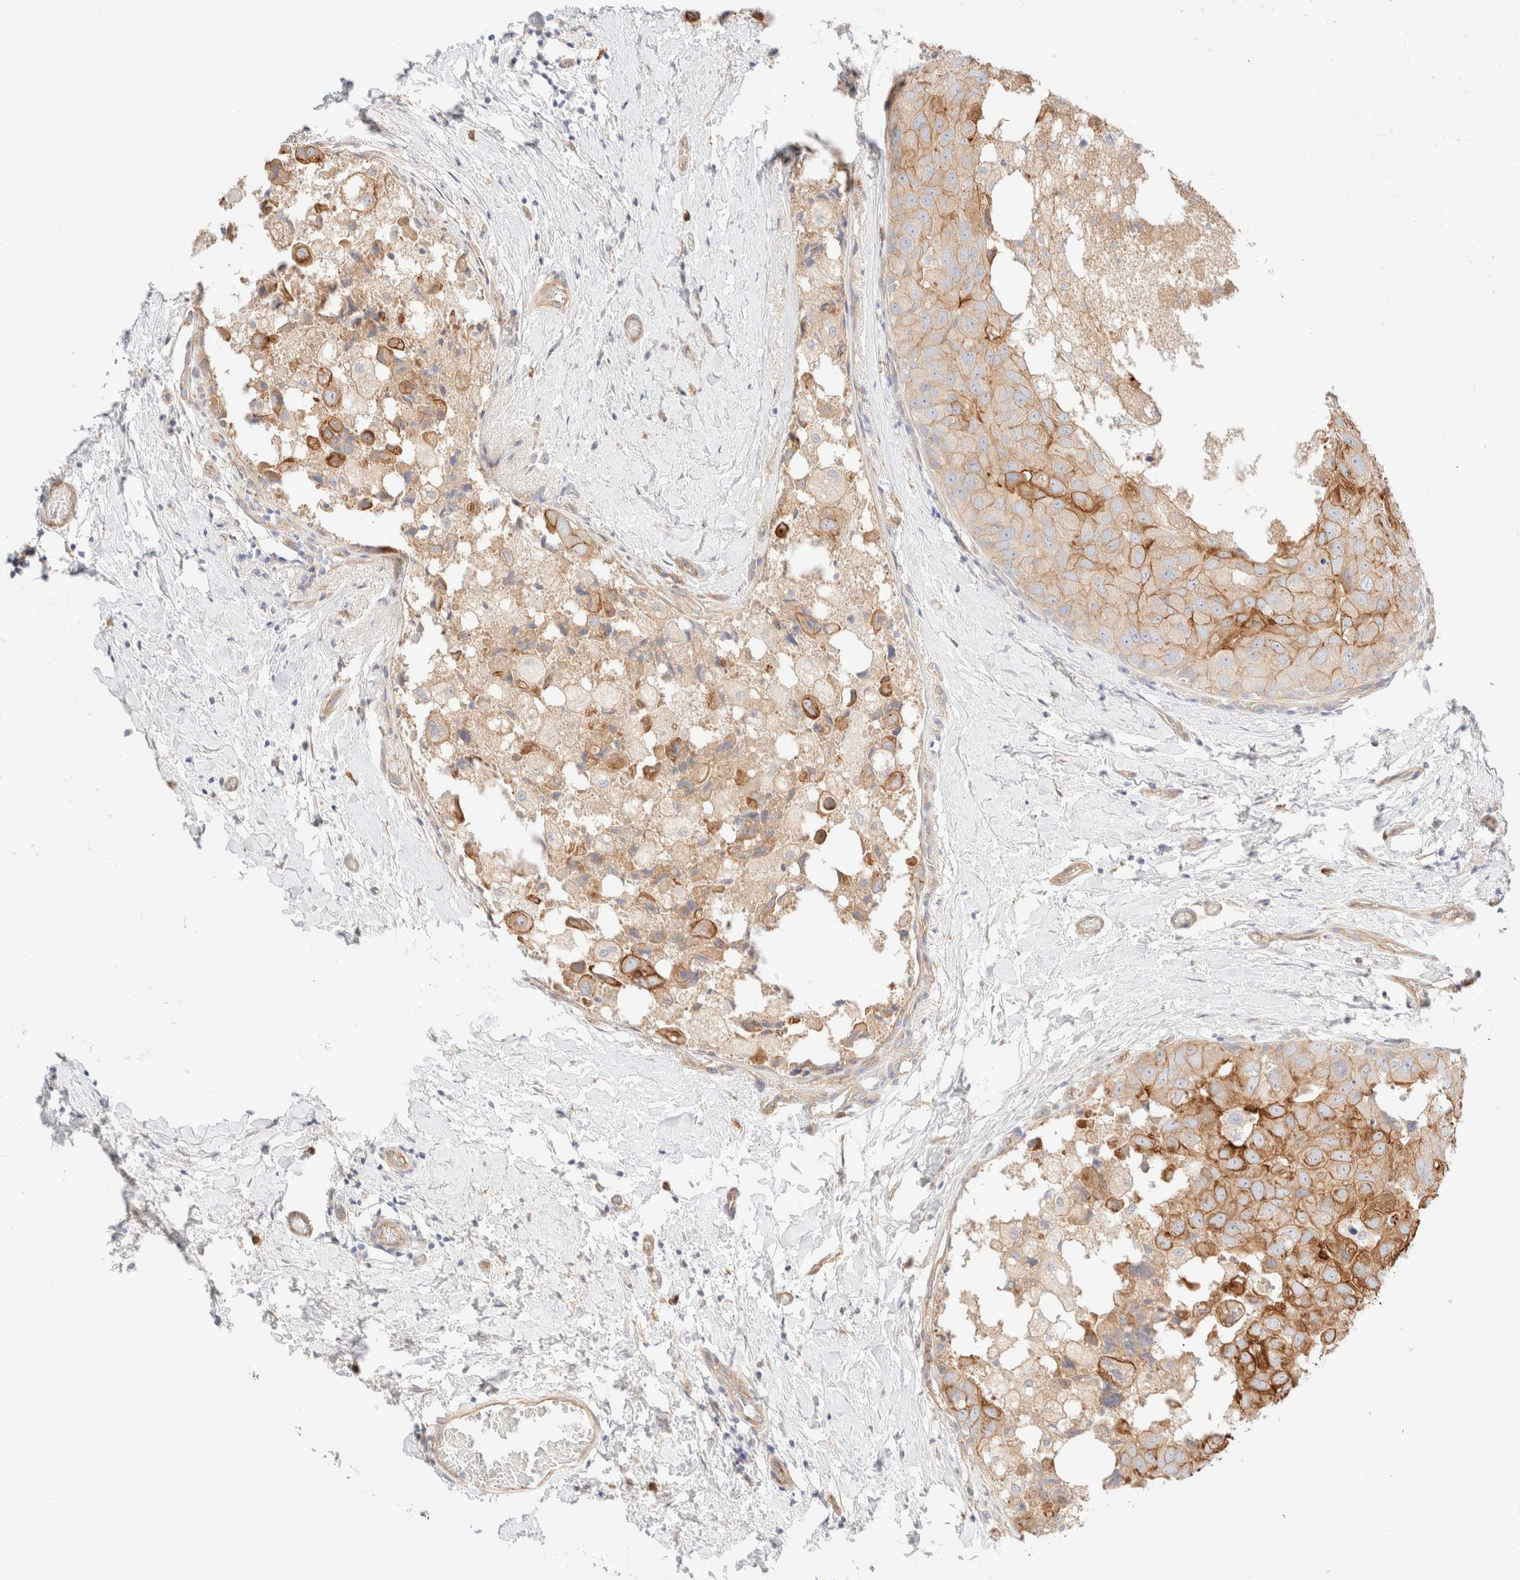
{"staining": {"intensity": "moderate", "quantity": ">75%", "location": "cytoplasmic/membranous"}, "tissue": "breast cancer", "cell_type": "Tumor cells", "image_type": "cancer", "snomed": [{"axis": "morphology", "description": "Duct carcinoma"}, {"axis": "topography", "description": "Breast"}], "caption": "Protein analysis of breast cancer tissue displays moderate cytoplasmic/membranous staining in about >75% of tumor cells.", "gene": "NIBAN2", "patient": {"sex": "female", "age": 62}}